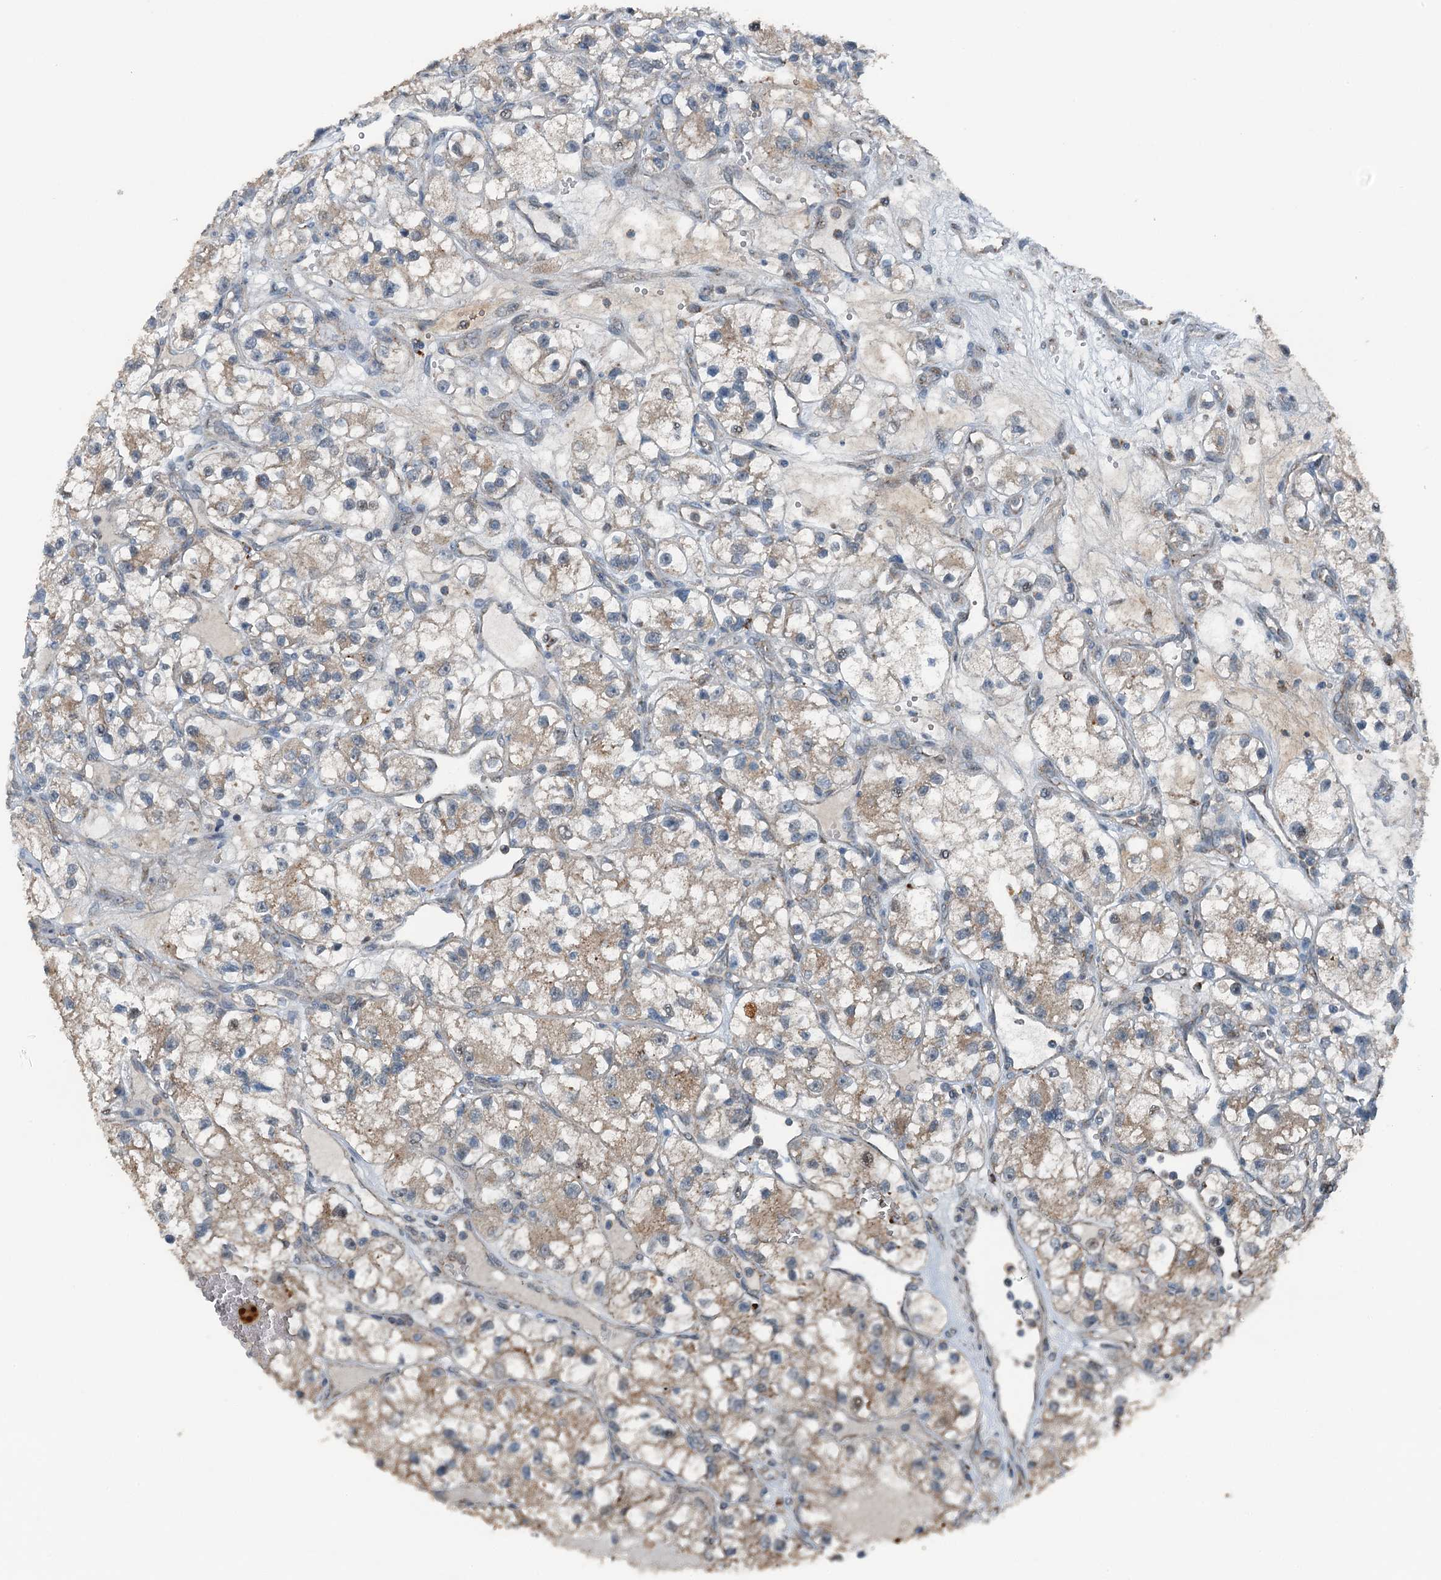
{"staining": {"intensity": "weak", "quantity": "<25%", "location": "cytoplasmic/membranous"}, "tissue": "renal cancer", "cell_type": "Tumor cells", "image_type": "cancer", "snomed": [{"axis": "morphology", "description": "Adenocarcinoma, NOS"}, {"axis": "topography", "description": "Kidney"}], "caption": "High power microscopy image of an immunohistochemistry histopathology image of renal cancer, revealing no significant staining in tumor cells.", "gene": "BMERB1", "patient": {"sex": "female", "age": 57}}